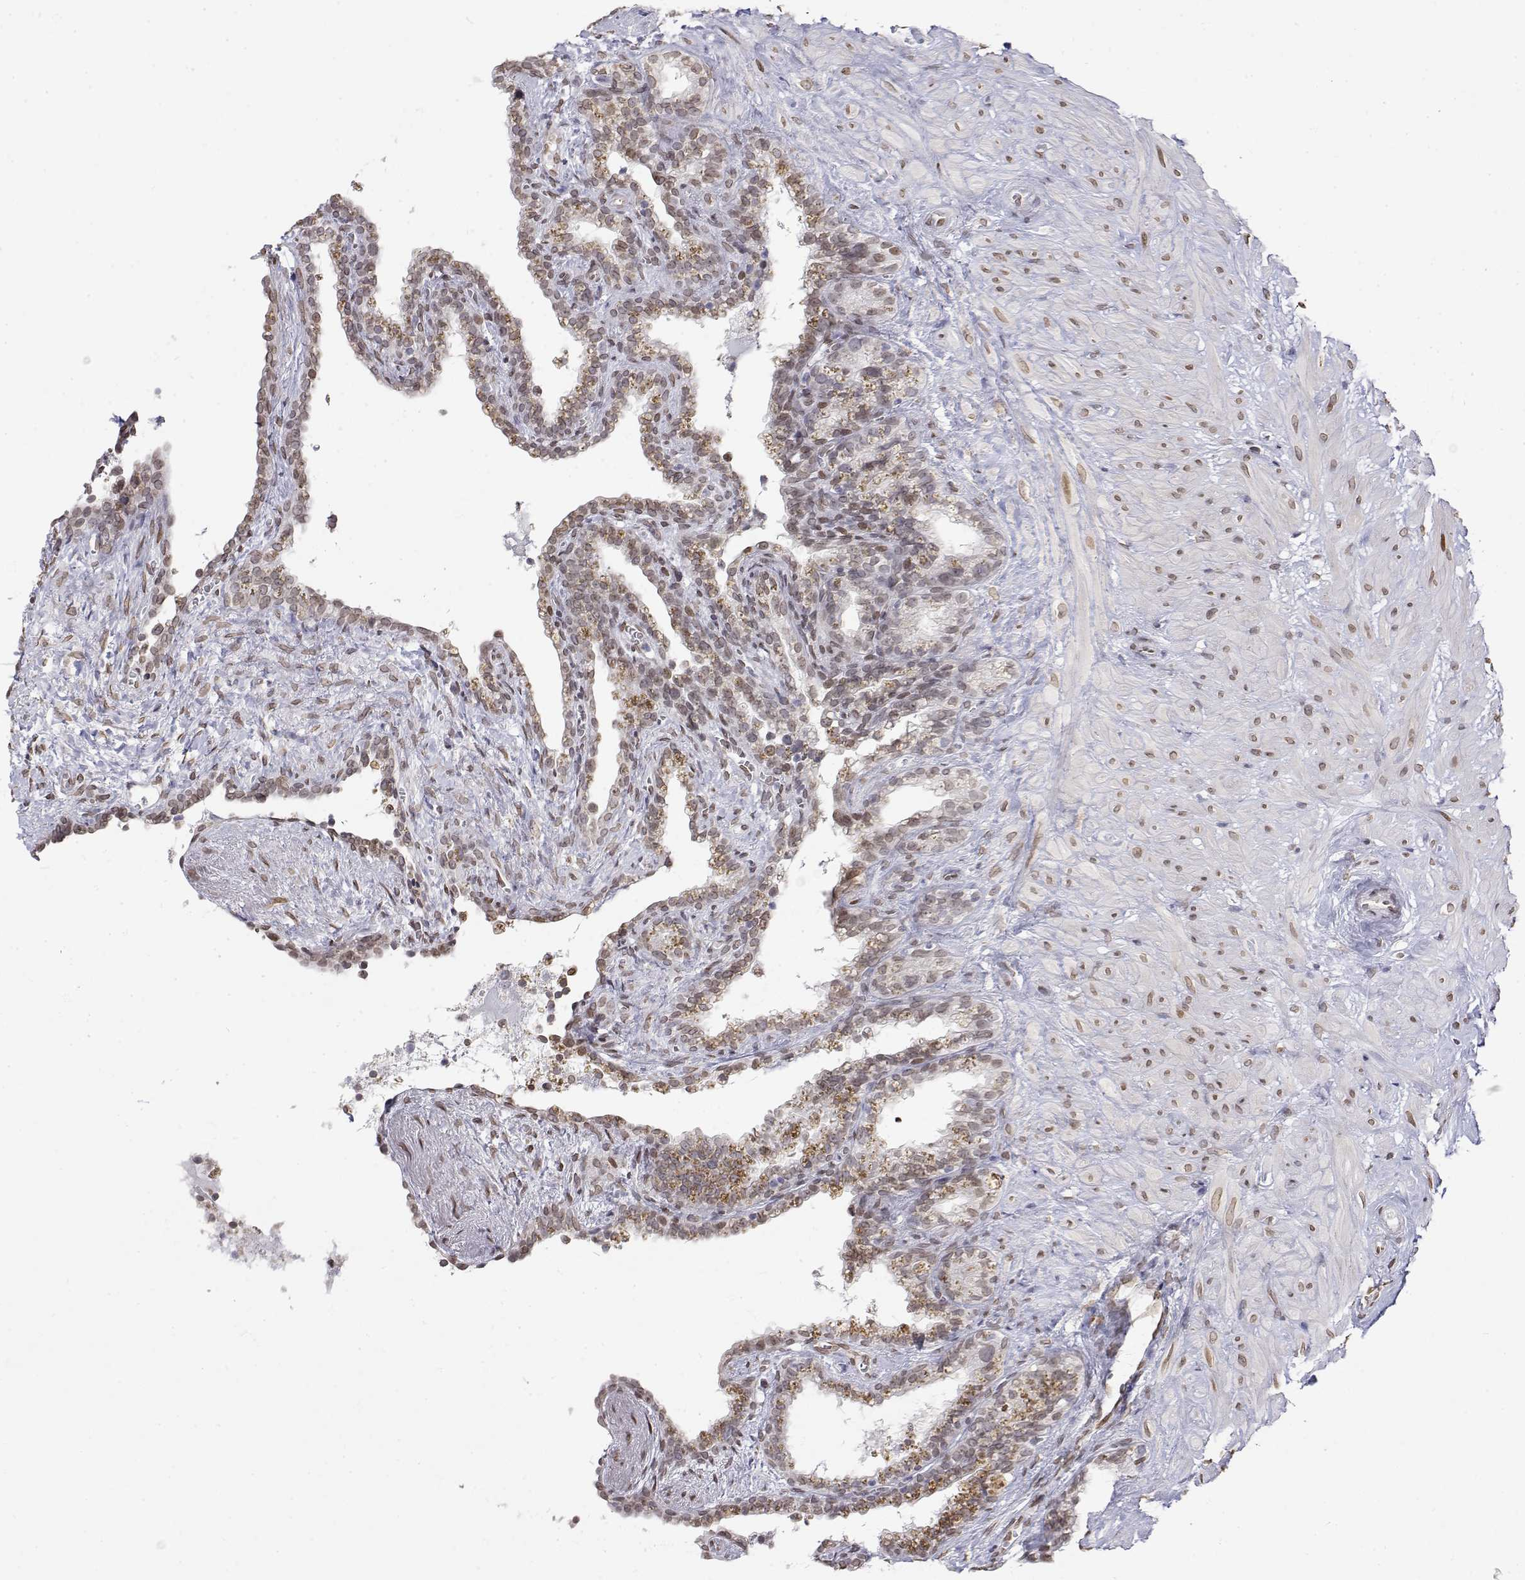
{"staining": {"intensity": "moderate", "quantity": "25%-75%", "location": "nuclear"}, "tissue": "seminal vesicle", "cell_type": "Glandular cells", "image_type": "normal", "snomed": [{"axis": "morphology", "description": "Normal tissue, NOS"}, {"axis": "morphology", "description": "Urothelial carcinoma, NOS"}, {"axis": "topography", "description": "Urinary bladder"}, {"axis": "topography", "description": "Seminal veicle"}], "caption": "Immunohistochemical staining of unremarkable human seminal vesicle exhibits medium levels of moderate nuclear expression in approximately 25%-75% of glandular cells.", "gene": "ZNF532", "patient": {"sex": "male", "age": 76}}